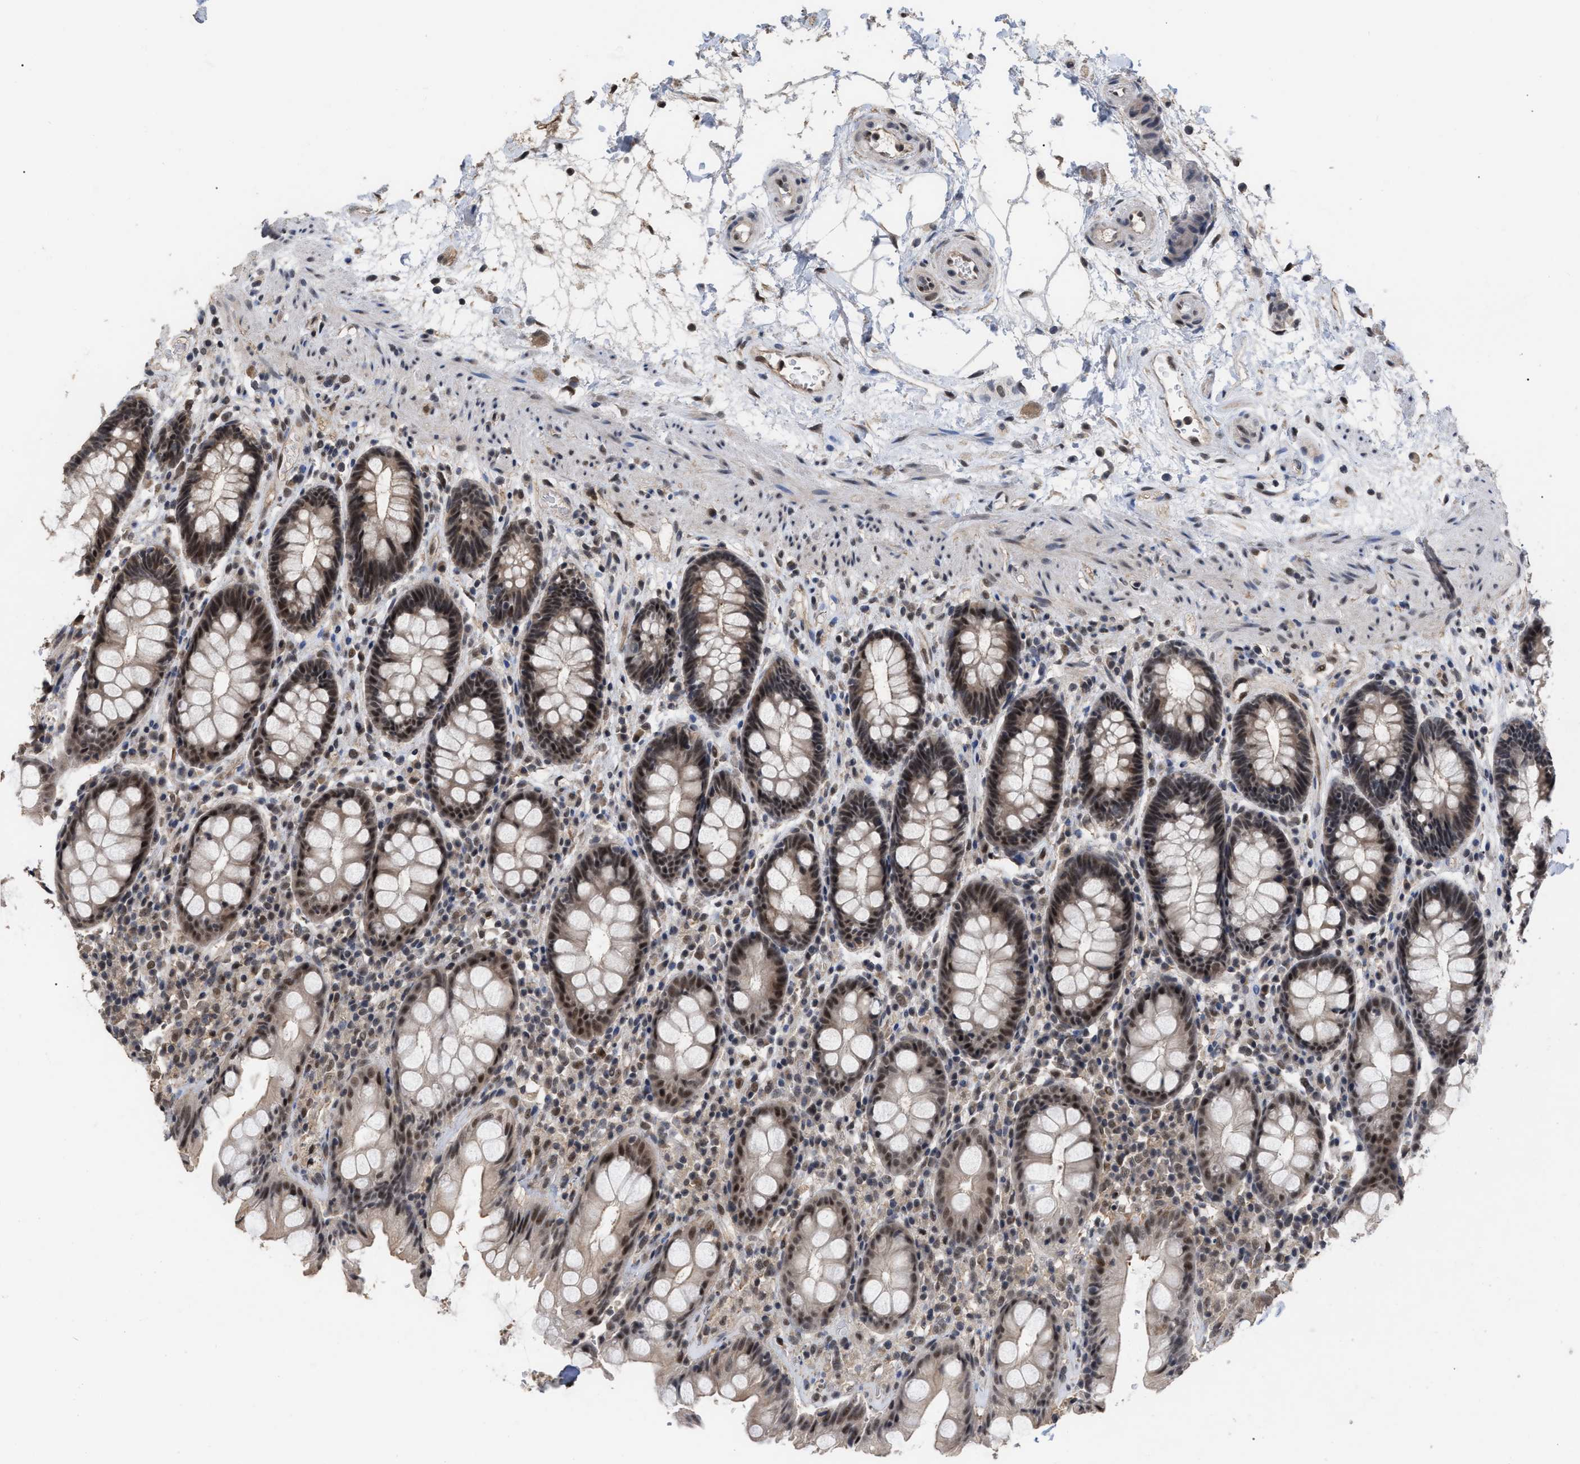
{"staining": {"intensity": "moderate", "quantity": ">75%", "location": "cytoplasmic/membranous,nuclear"}, "tissue": "rectum", "cell_type": "Glandular cells", "image_type": "normal", "snomed": [{"axis": "morphology", "description": "Normal tissue, NOS"}, {"axis": "topography", "description": "Rectum"}], "caption": "DAB immunohistochemical staining of normal human rectum reveals moderate cytoplasmic/membranous,nuclear protein expression in about >75% of glandular cells. Nuclei are stained in blue.", "gene": "JAZF1", "patient": {"sex": "male", "age": 64}}